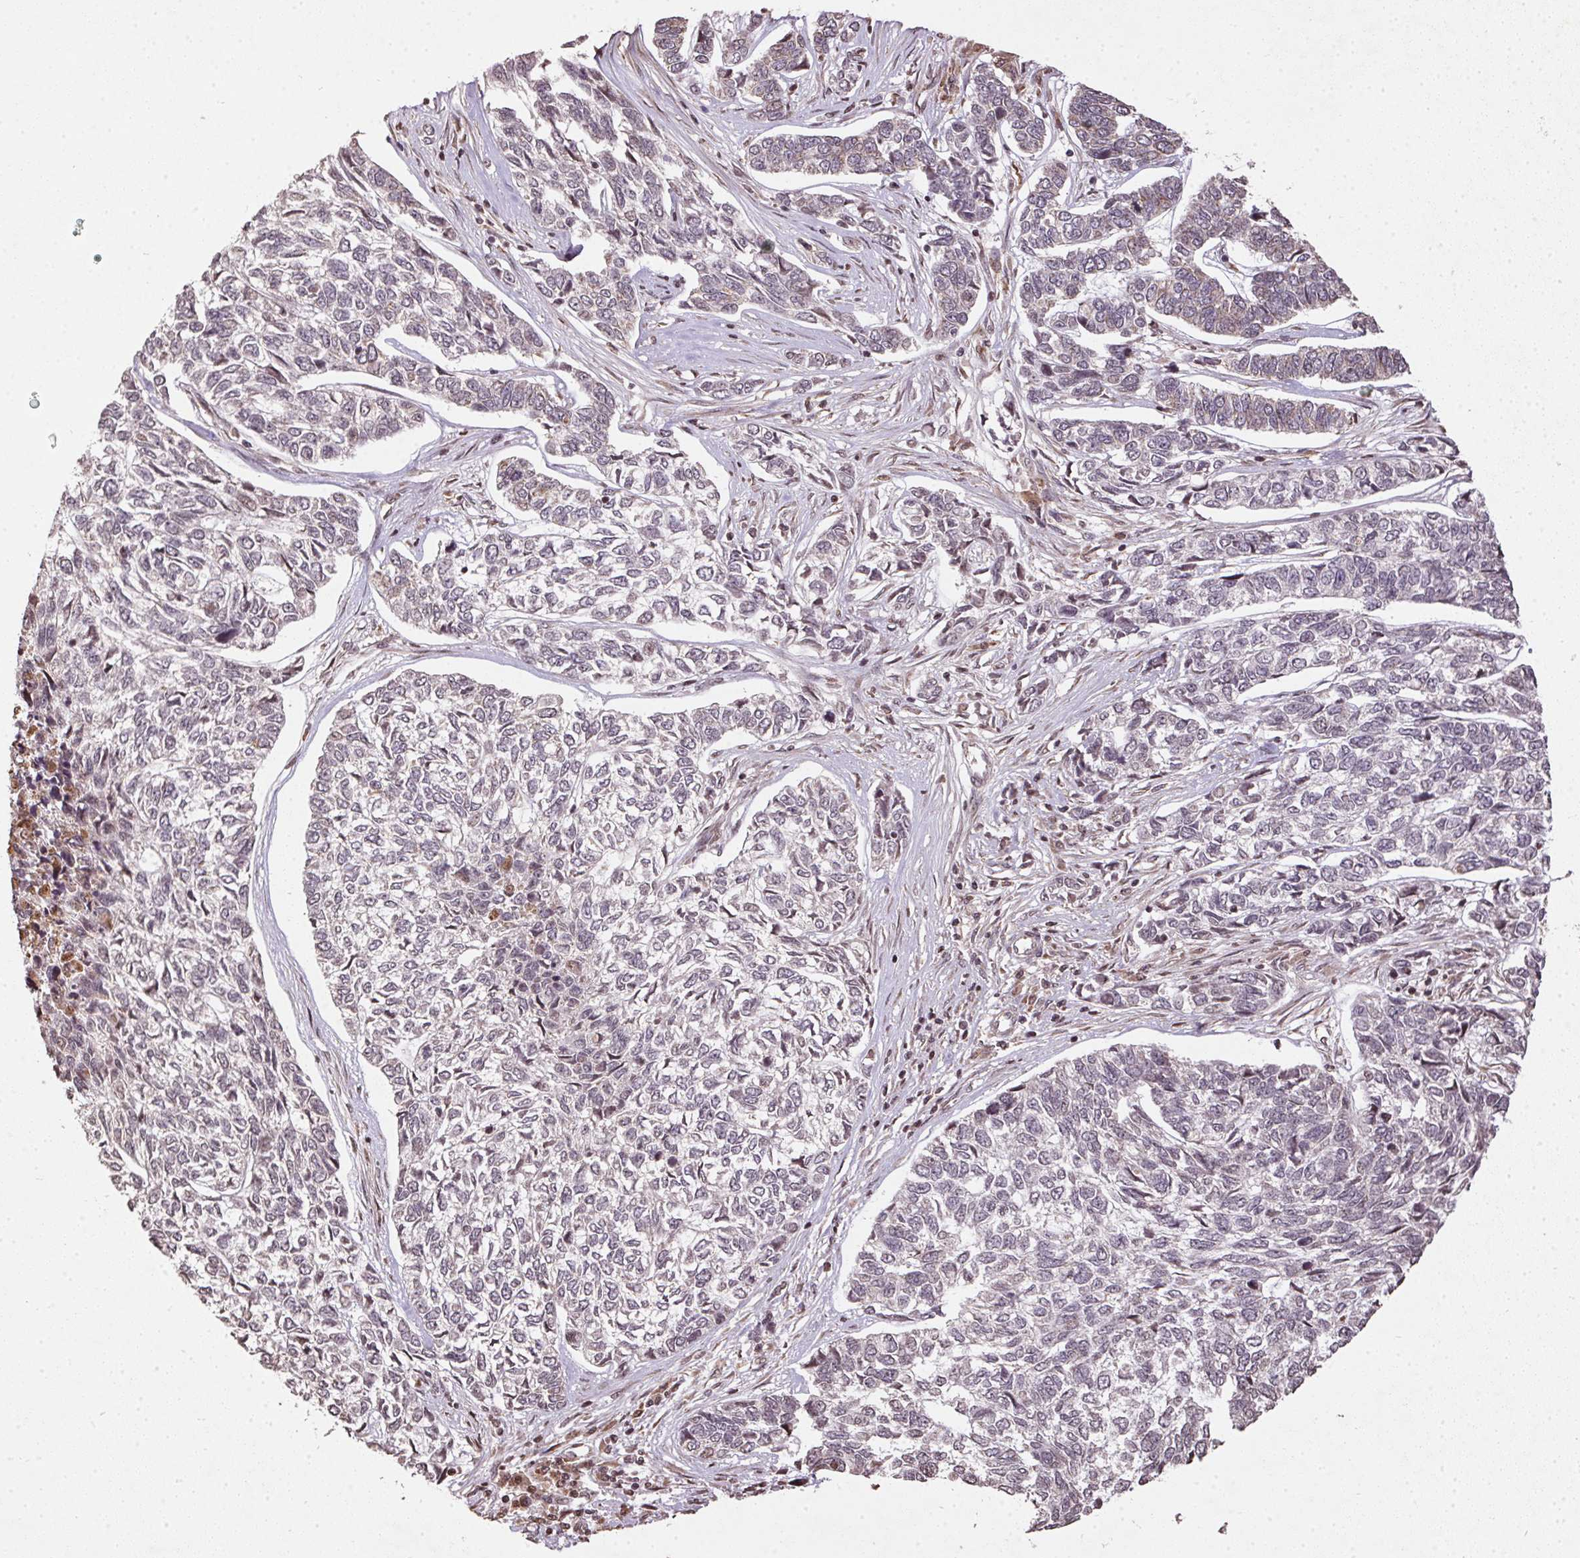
{"staining": {"intensity": "weak", "quantity": "<25%", "location": "cytoplasmic/membranous"}, "tissue": "skin cancer", "cell_type": "Tumor cells", "image_type": "cancer", "snomed": [{"axis": "morphology", "description": "Basal cell carcinoma"}, {"axis": "topography", "description": "Skin"}], "caption": "Immunohistochemical staining of human skin basal cell carcinoma demonstrates no significant positivity in tumor cells.", "gene": "SPRED2", "patient": {"sex": "female", "age": 65}}